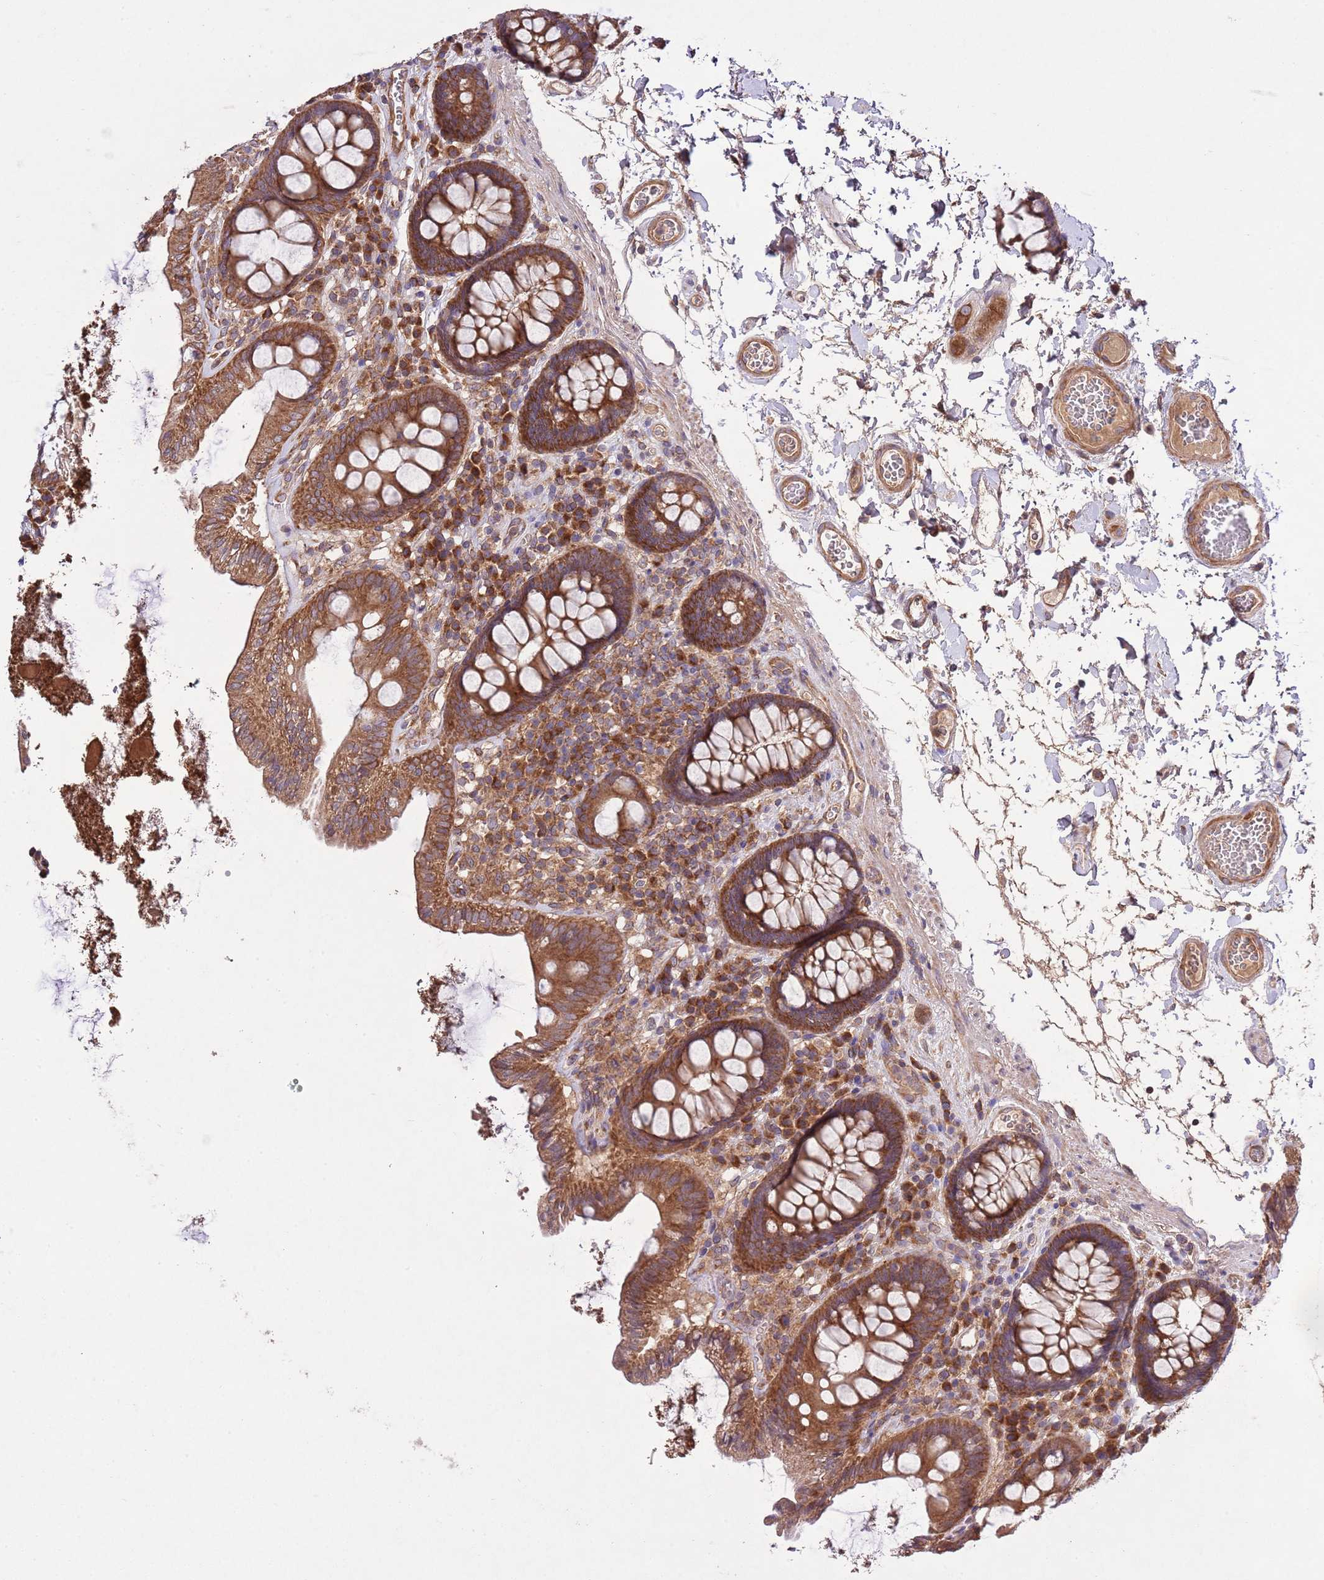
{"staining": {"intensity": "moderate", "quantity": ">75%", "location": "cytoplasmic/membranous"}, "tissue": "colon", "cell_type": "Endothelial cells", "image_type": "normal", "snomed": [{"axis": "morphology", "description": "Normal tissue, NOS"}, {"axis": "topography", "description": "Colon"}], "caption": "Benign colon was stained to show a protein in brown. There is medium levels of moderate cytoplasmic/membranous positivity in about >75% of endothelial cells. (brown staining indicates protein expression, while blue staining denotes nuclei).", "gene": "MFNG", "patient": {"sex": "male", "age": 84}}